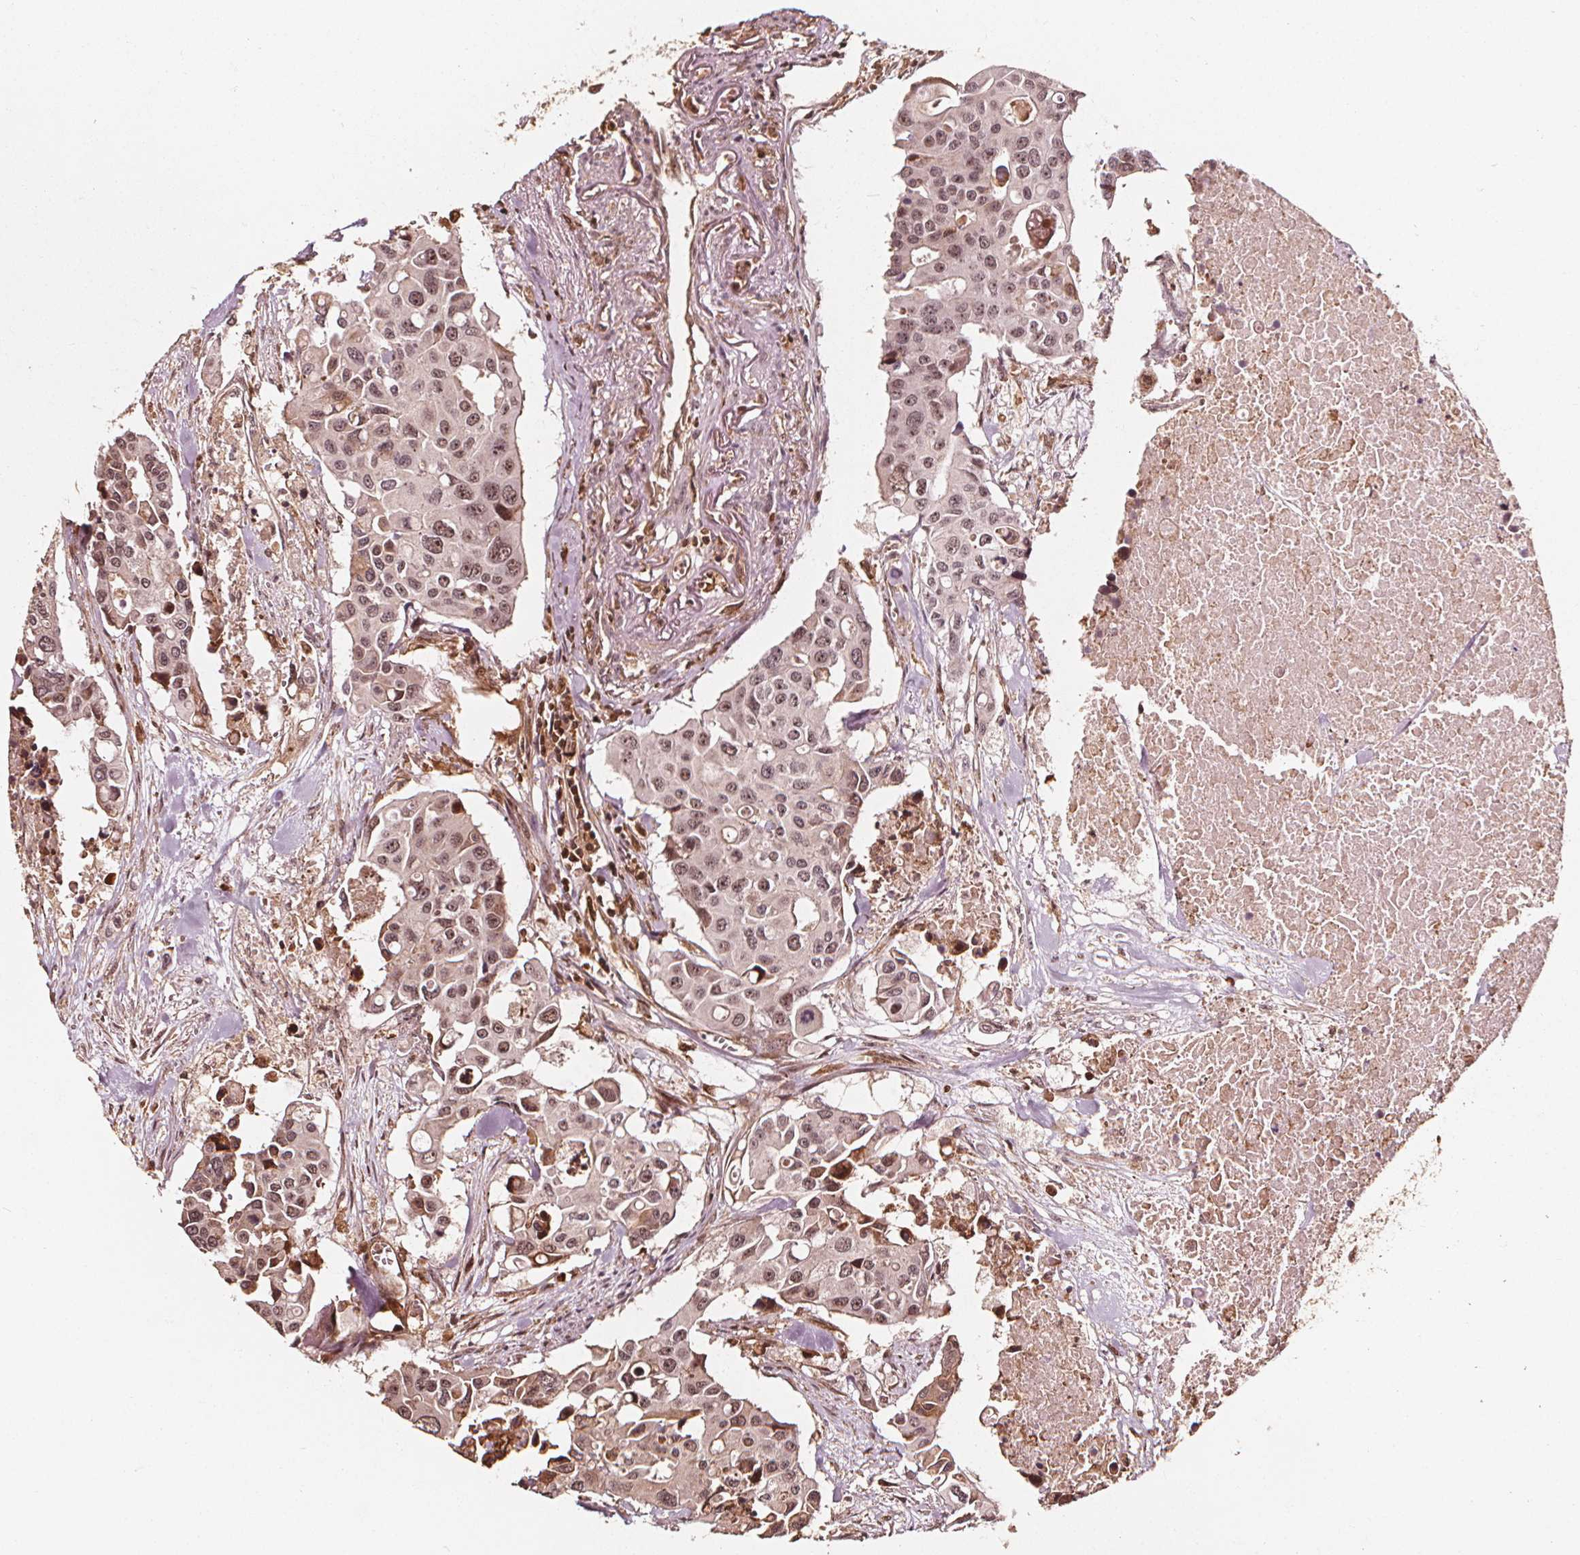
{"staining": {"intensity": "weak", "quantity": ">75%", "location": "nuclear"}, "tissue": "colorectal cancer", "cell_type": "Tumor cells", "image_type": "cancer", "snomed": [{"axis": "morphology", "description": "Adenocarcinoma, NOS"}, {"axis": "topography", "description": "Colon"}], "caption": "About >75% of tumor cells in colorectal cancer demonstrate weak nuclear protein expression as visualized by brown immunohistochemical staining.", "gene": "EXOSC9", "patient": {"sex": "male", "age": 77}}